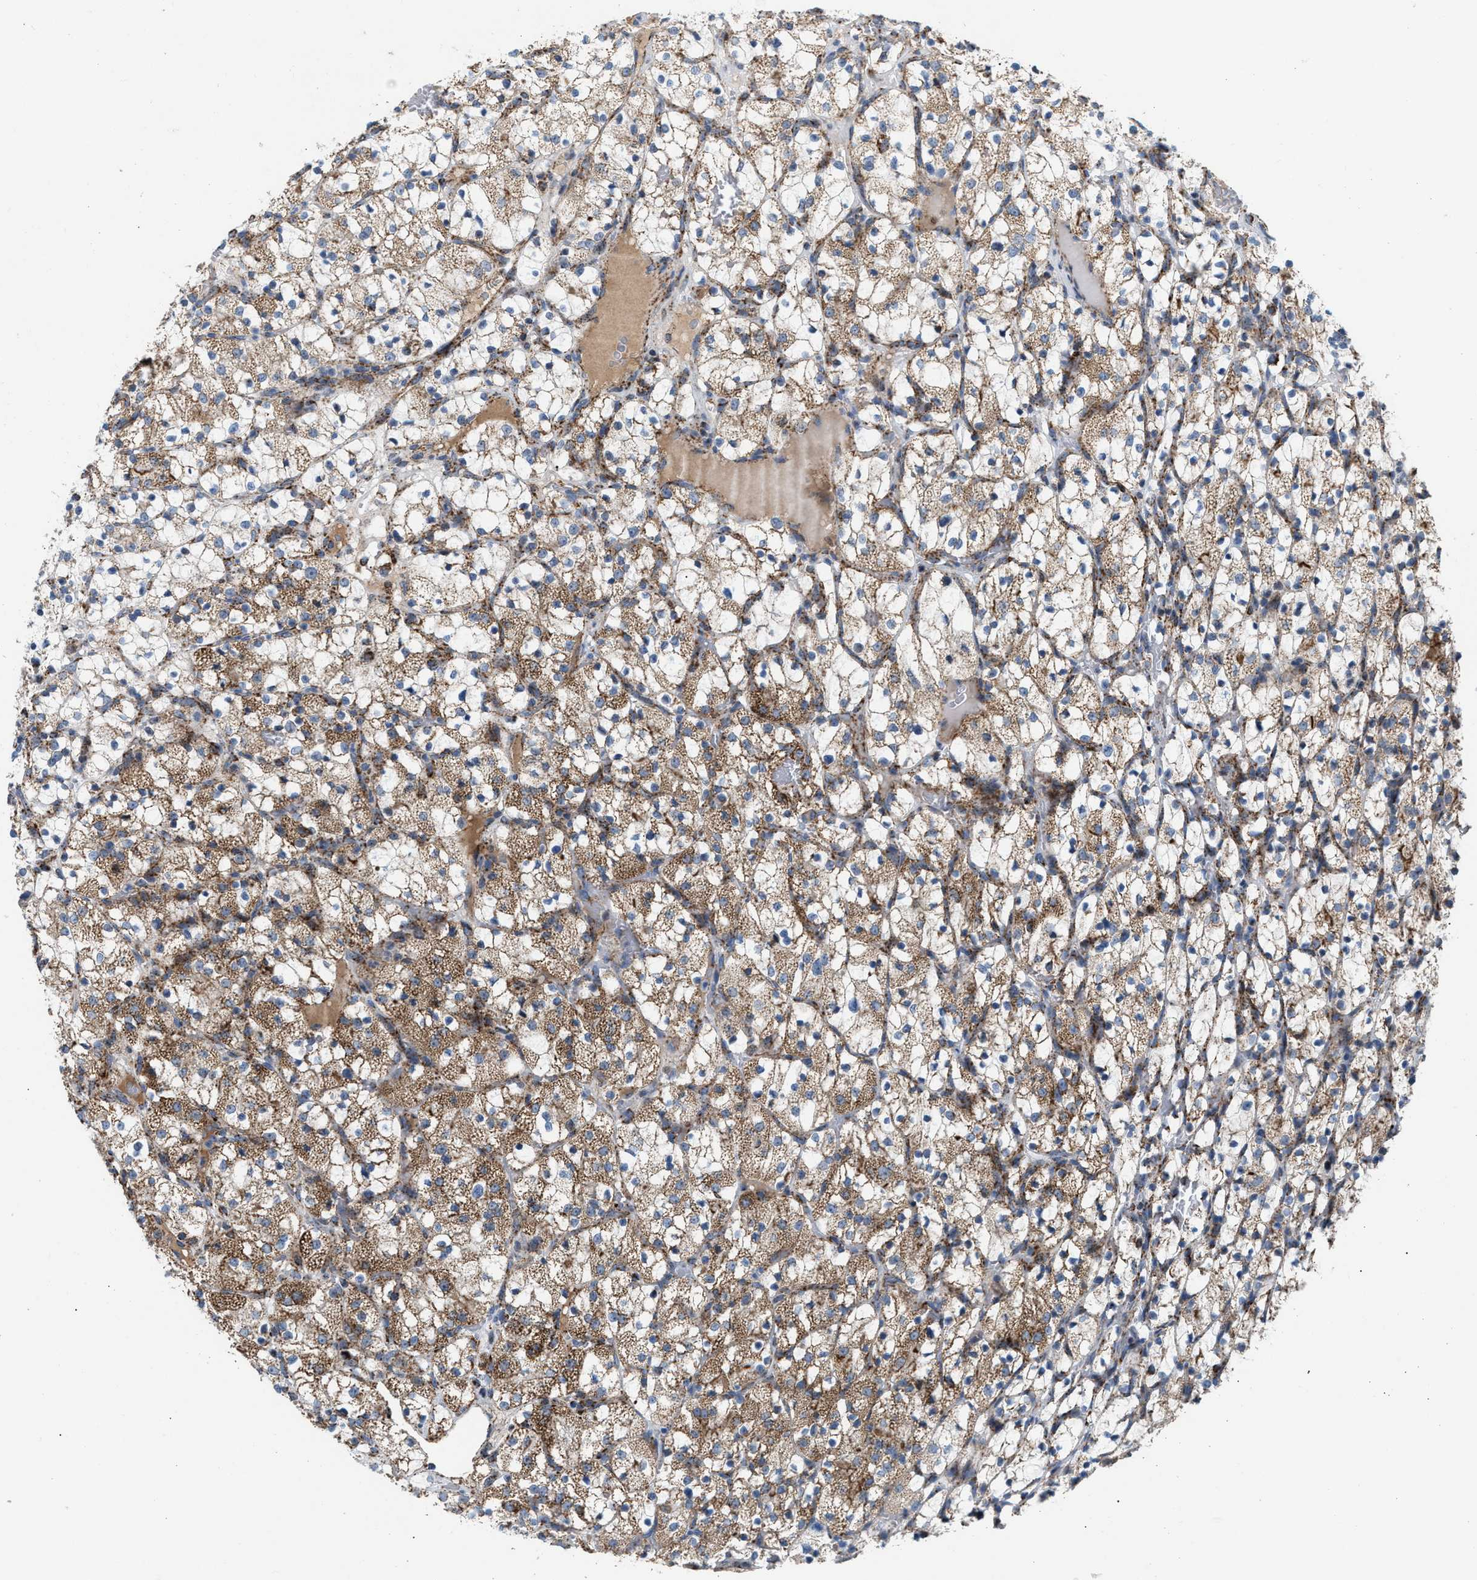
{"staining": {"intensity": "moderate", "quantity": ">75%", "location": "cytoplasmic/membranous"}, "tissue": "renal cancer", "cell_type": "Tumor cells", "image_type": "cancer", "snomed": [{"axis": "morphology", "description": "Adenocarcinoma, NOS"}, {"axis": "topography", "description": "Kidney"}], "caption": "A histopathology image of human renal adenocarcinoma stained for a protein demonstrates moderate cytoplasmic/membranous brown staining in tumor cells. (DAB IHC with brightfield microscopy, high magnification).", "gene": "PMPCA", "patient": {"sex": "female", "age": 69}}